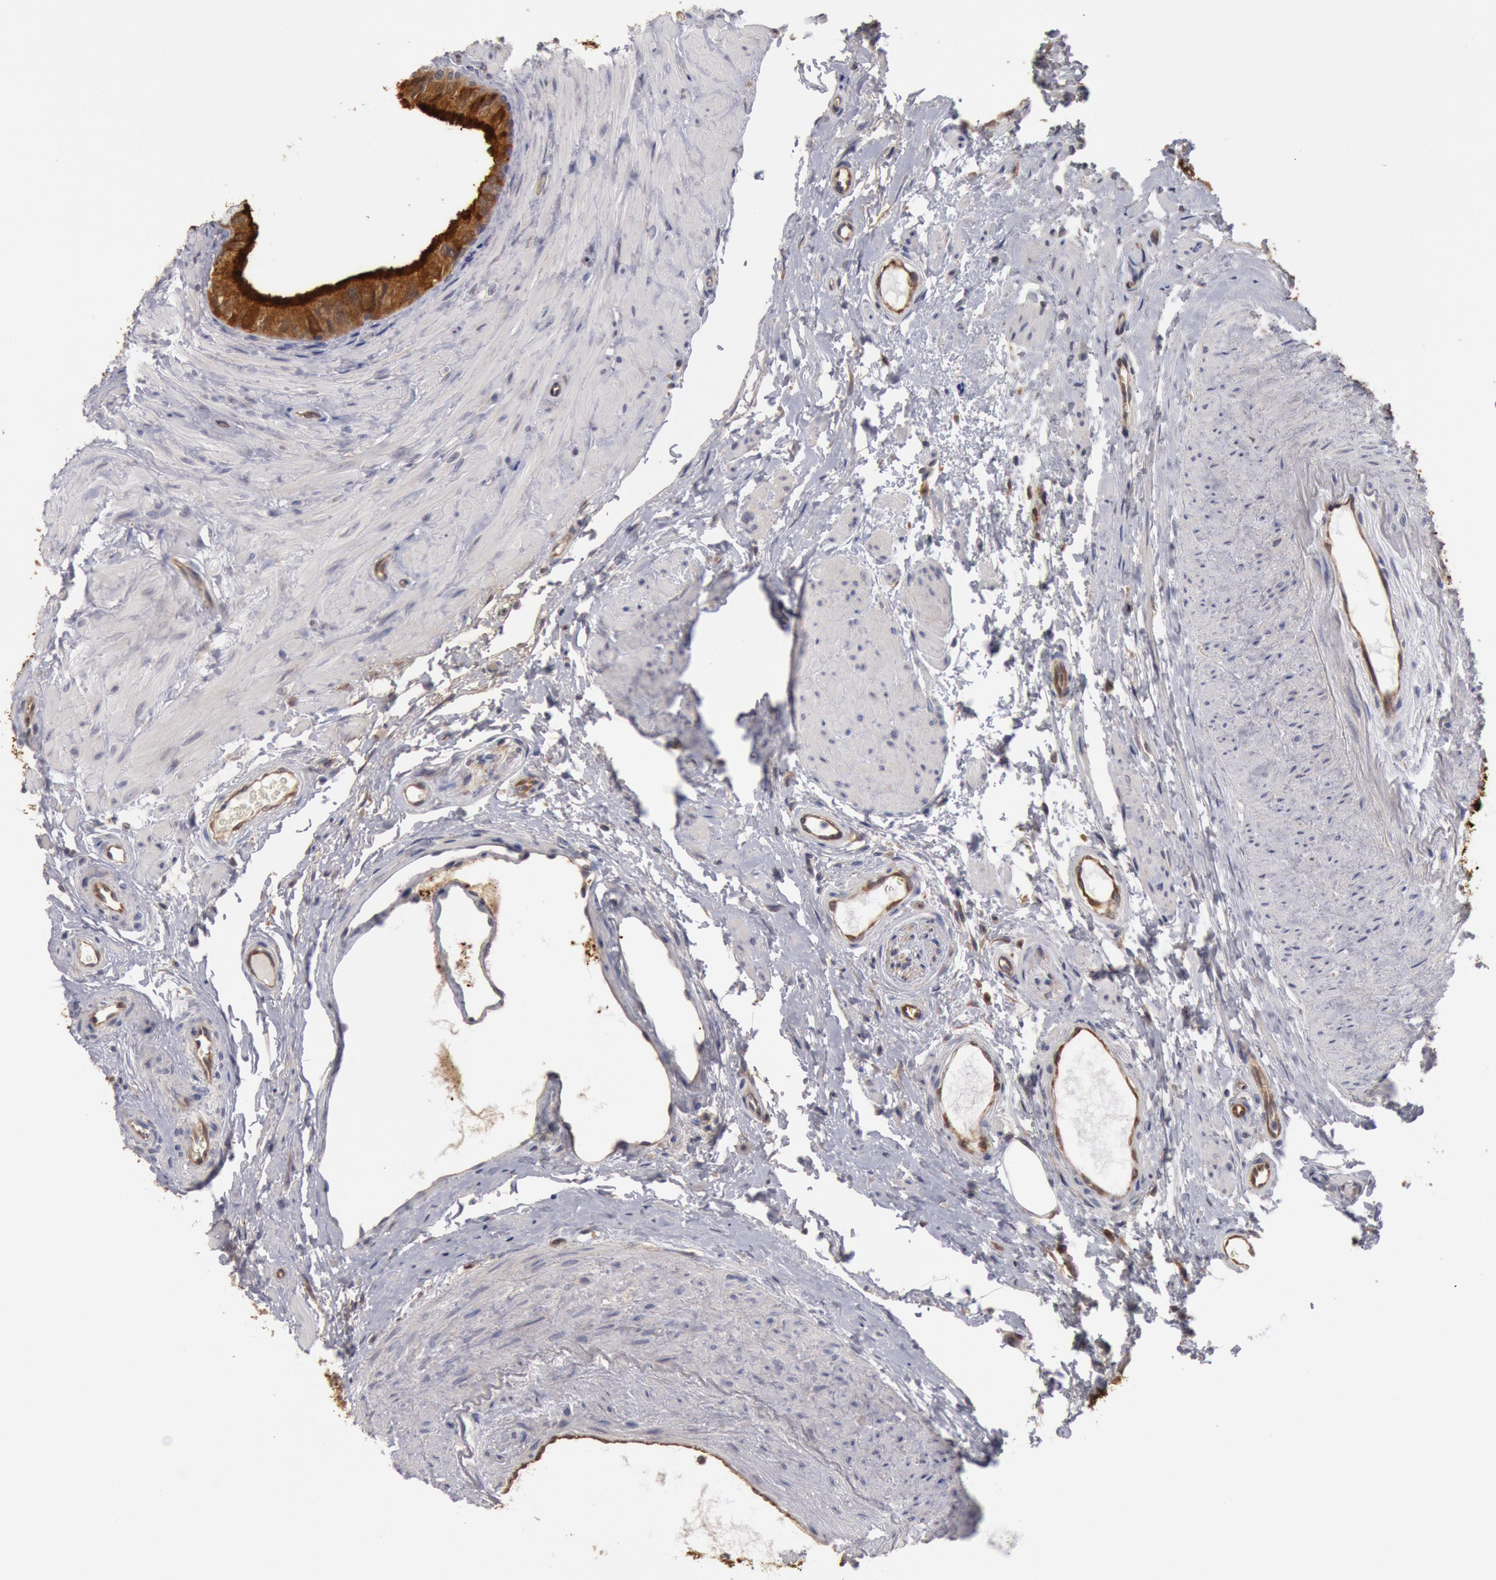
{"staining": {"intensity": "strong", "quantity": ">75%", "location": "cytoplasmic/membranous"}, "tissue": "epididymis", "cell_type": "Glandular cells", "image_type": "normal", "snomed": [{"axis": "morphology", "description": "Normal tissue, NOS"}, {"axis": "topography", "description": "Epididymis"}], "caption": "A brown stain highlights strong cytoplasmic/membranous positivity of a protein in glandular cells of unremarkable epididymis. The staining was performed using DAB, with brown indicating positive protein expression. Nuclei are stained blue with hematoxylin.", "gene": "DNAJA1", "patient": {"sex": "male", "age": 68}}